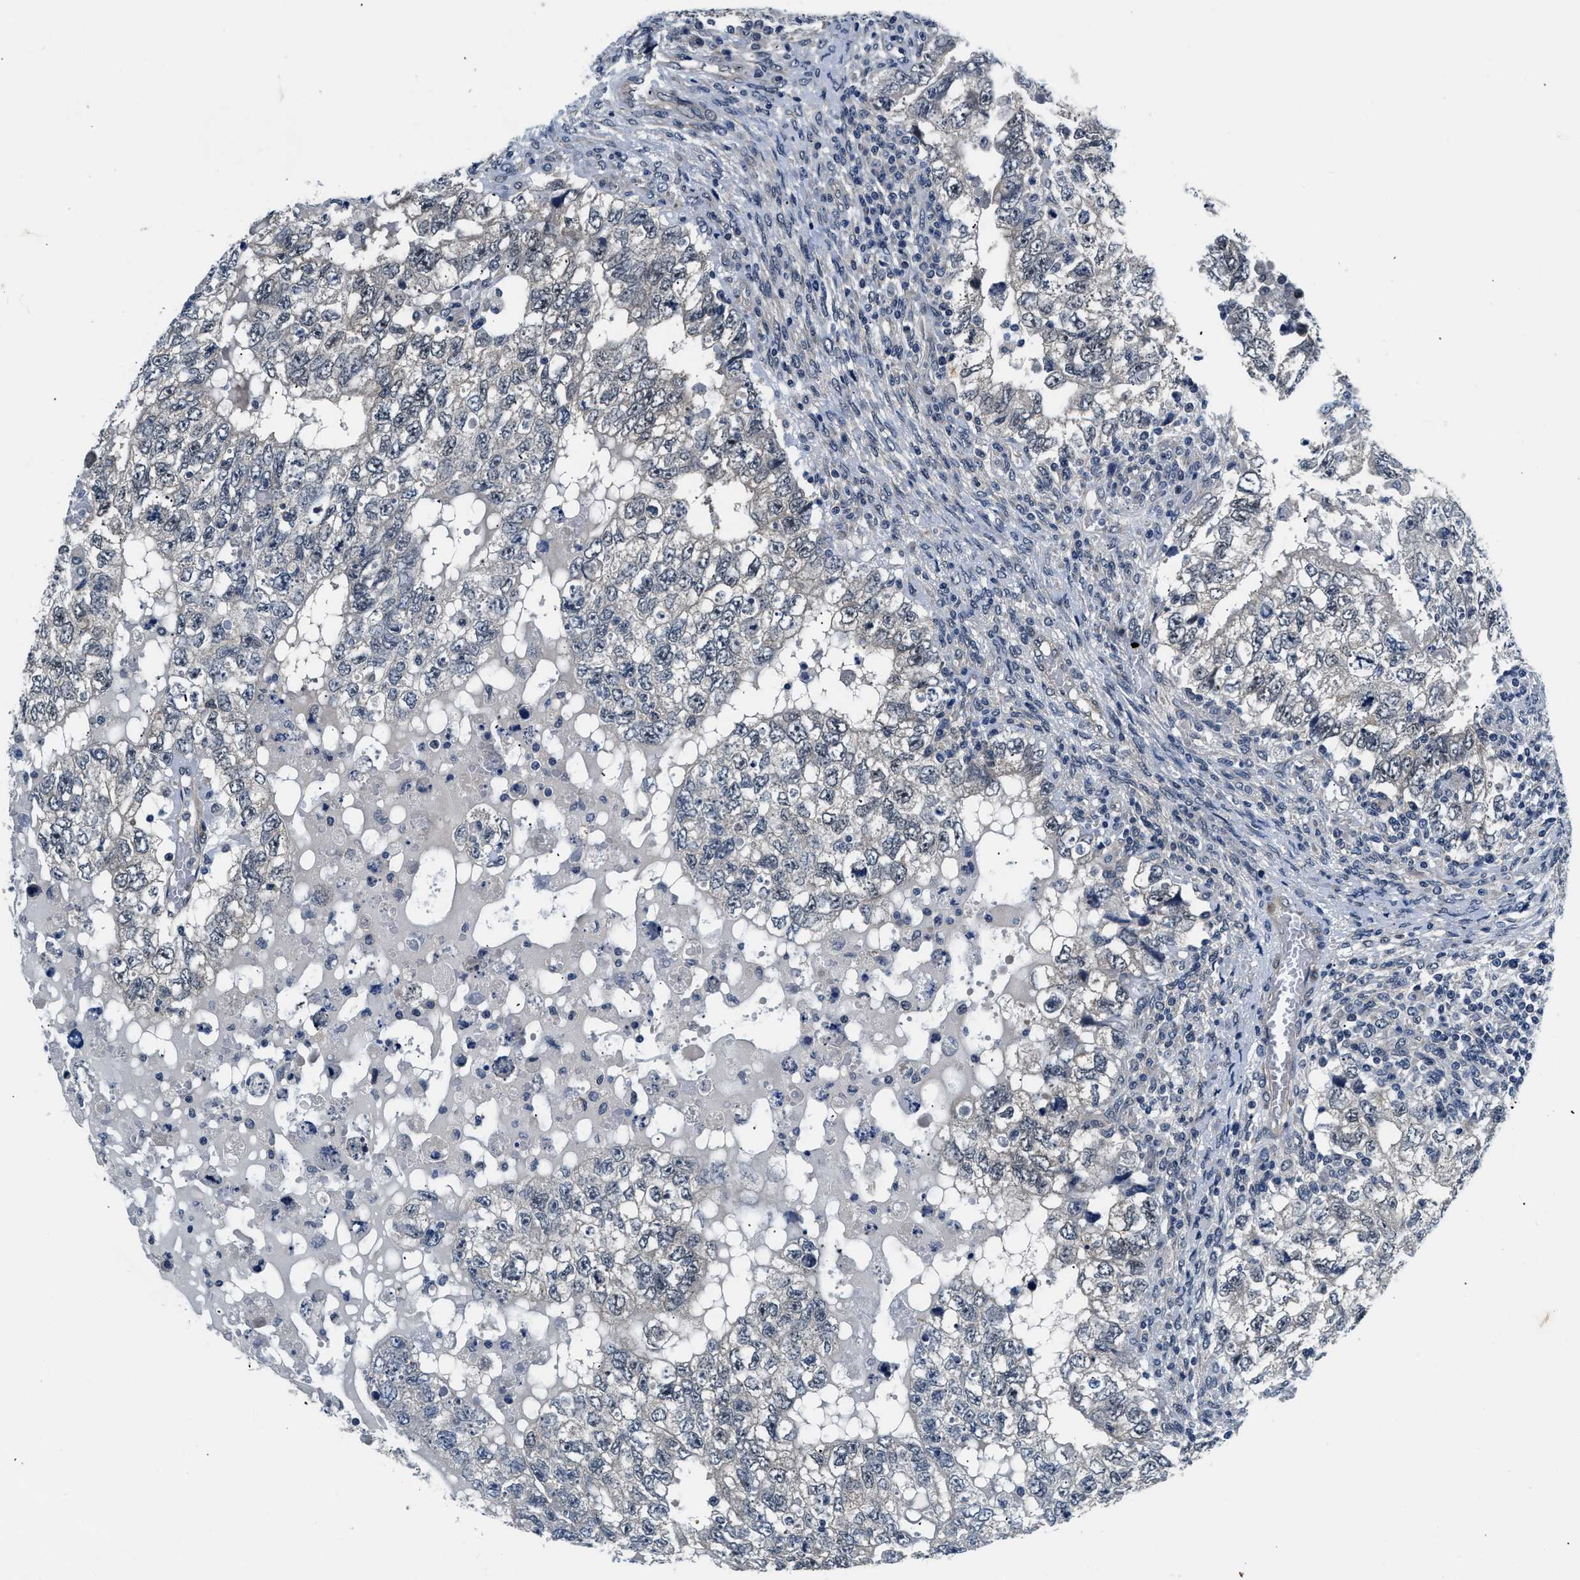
{"staining": {"intensity": "negative", "quantity": "none", "location": "none"}, "tissue": "testis cancer", "cell_type": "Tumor cells", "image_type": "cancer", "snomed": [{"axis": "morphology", "description": "Carcinoma, Embryonal, NOS"}, {"axis": "topography", "description": "Testis"}], "caption": "Protein analysis of testis cancer shows no significant staining in tumor cells.", "gene": "SMAD4", "patient": {"sex": "male", "age": 36}}